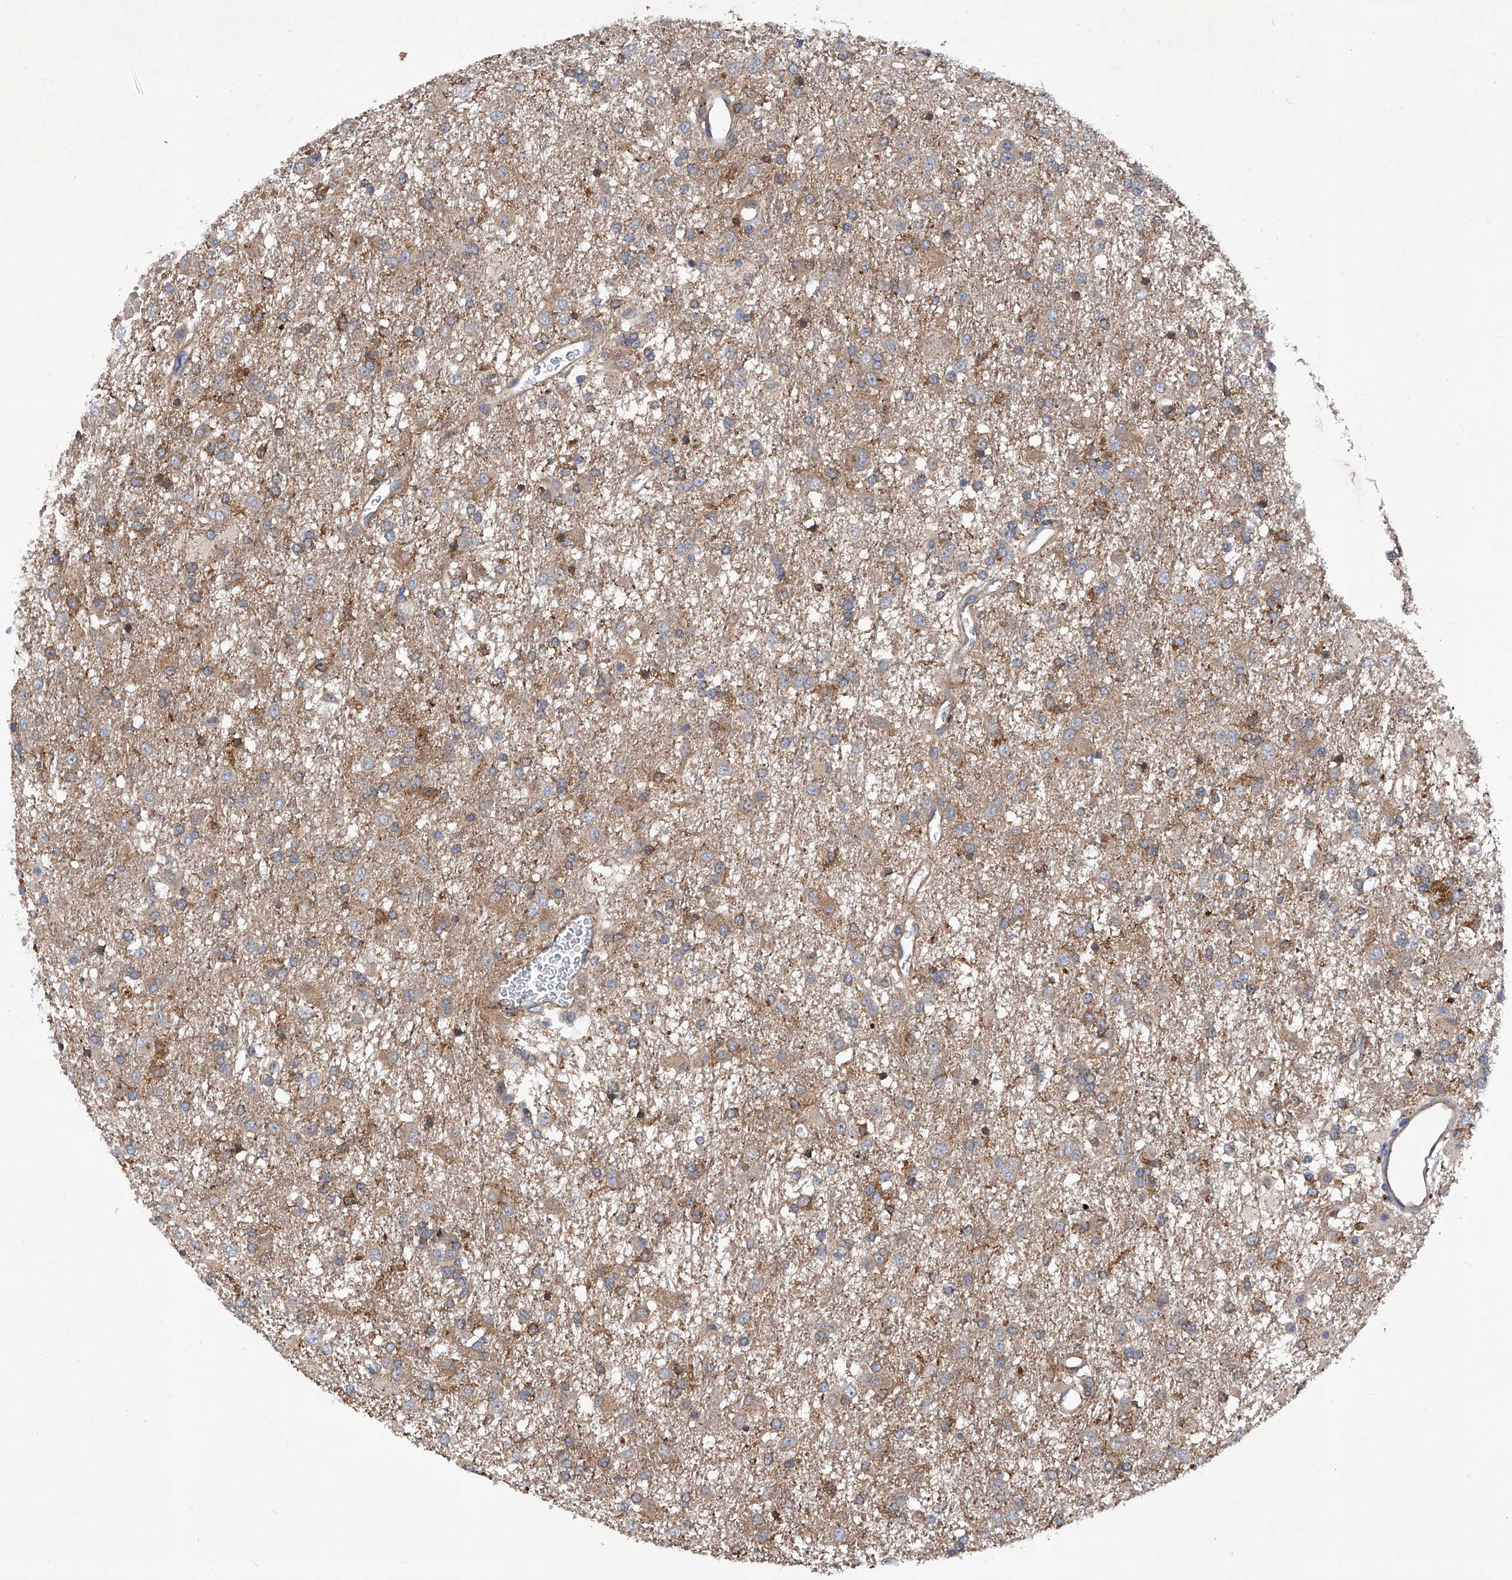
{"staining": {"intensity": "moderate", "quantity": "25%-75%", "location": "cytoplasmic/membranous"}, "tissue": "glioma", "cell_type": "Tumor cells", "image_type": "cancer", "snomed": [{"axis": "morphology", "description": "Glioma, malignant, Low grade"}, {"axis": "topography", "description": "Brain"}], "caption": "A brown stain shows moderate cytoplasmic/membranous expression of a protein in glioma tumor cells.", "gene": "SMAP1", "patient": {"sex": "male", "age": 65}}